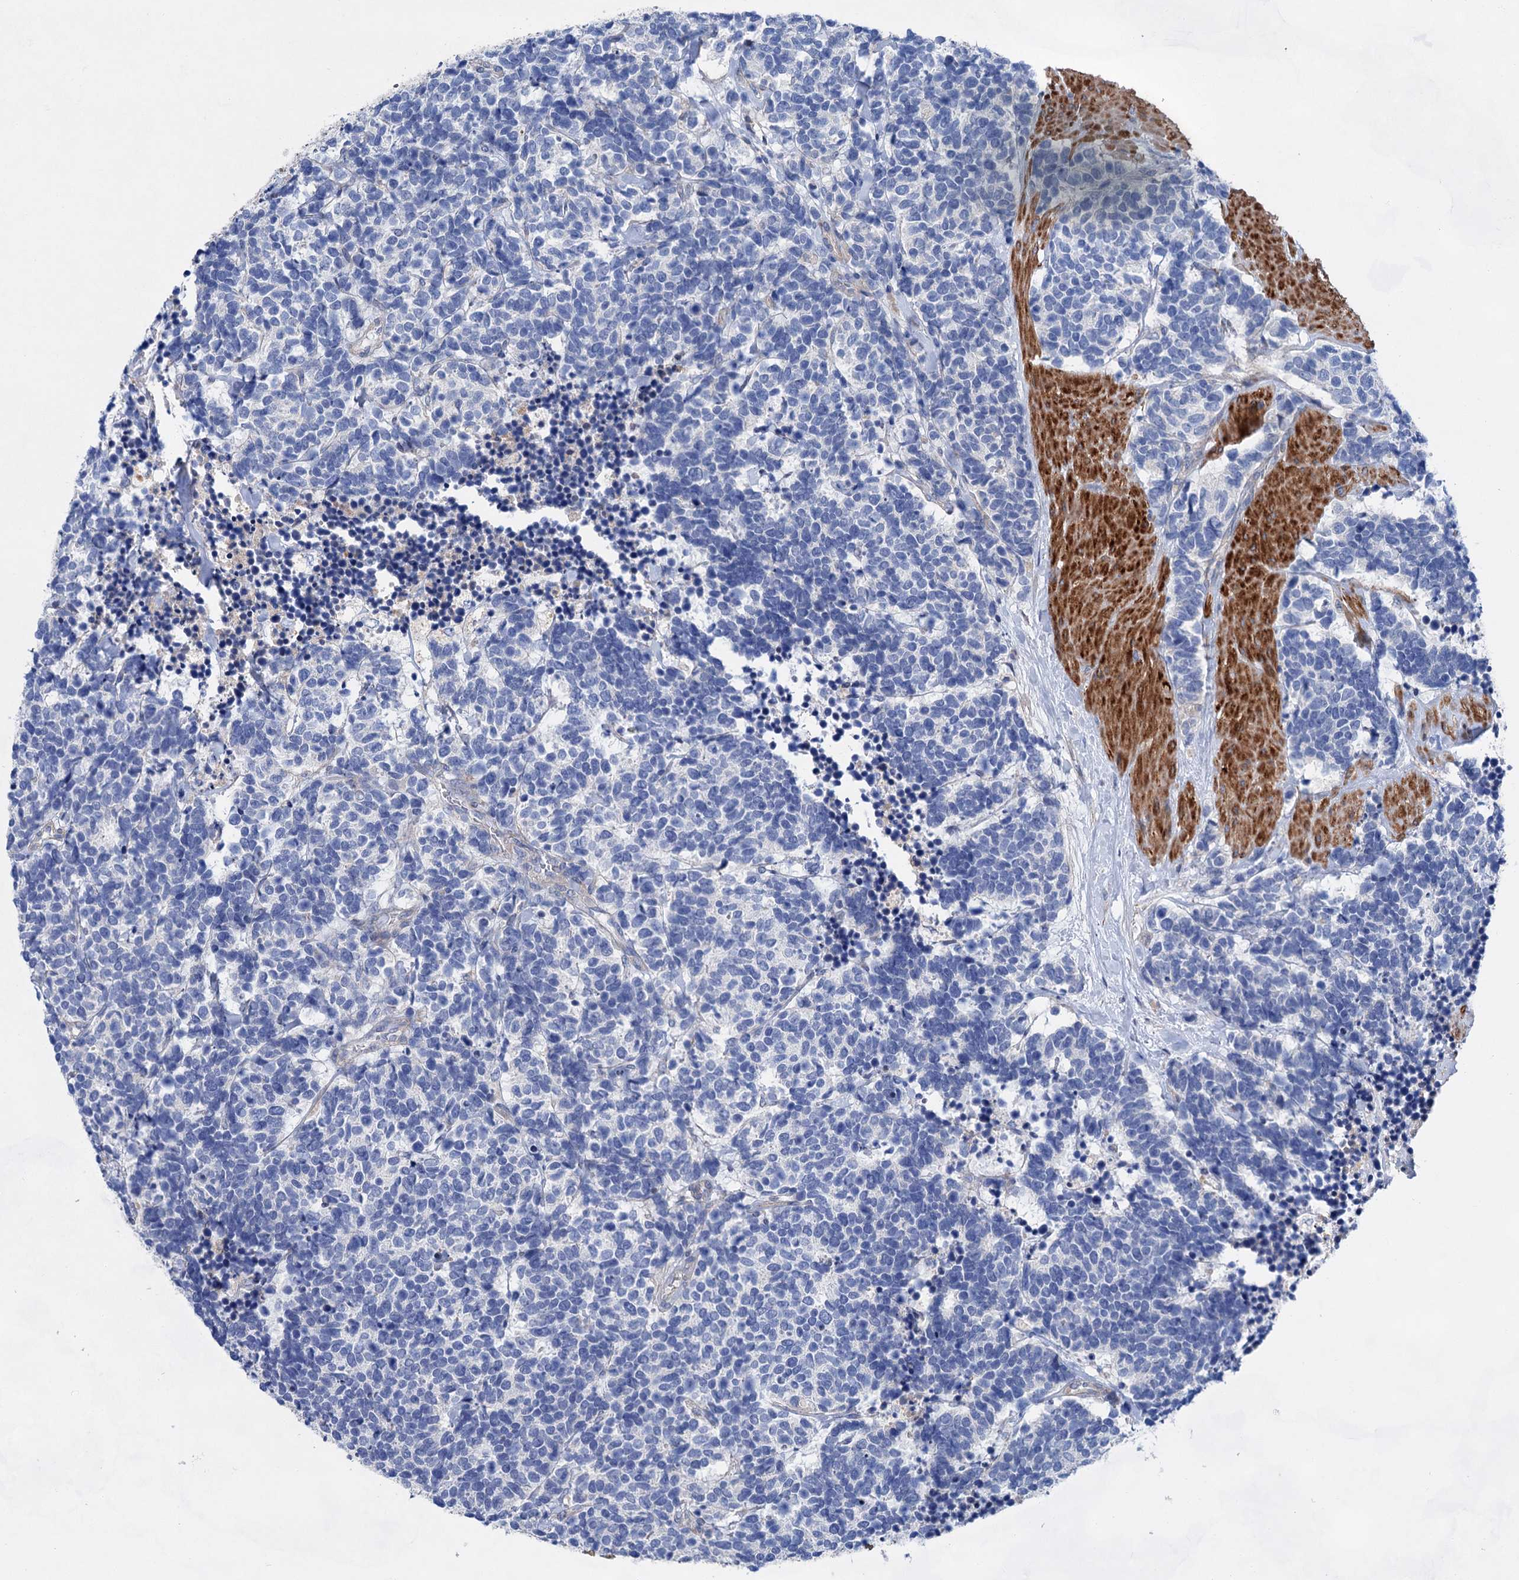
{"staining": {"intensity": "negative", "quantity": "none", "location": "none"}, "tissue": "carcinoid", "cell_type": "Tumor cells", "image_type": "cancer", "snomed": [{"axis": "morphology", "description": "Carcinoma, NOS"}, {"axis": "morphology", "description": "Carcinoid, malignant, NOS"}, {"axis": "topography", "description": "Urinary bladder"}], "caption": "Carcinoma stained for a protein using IHC exhibits no positivity tumor cells.", "gene": "GPR155", "patient": {"sex": "male", "age": 57}}